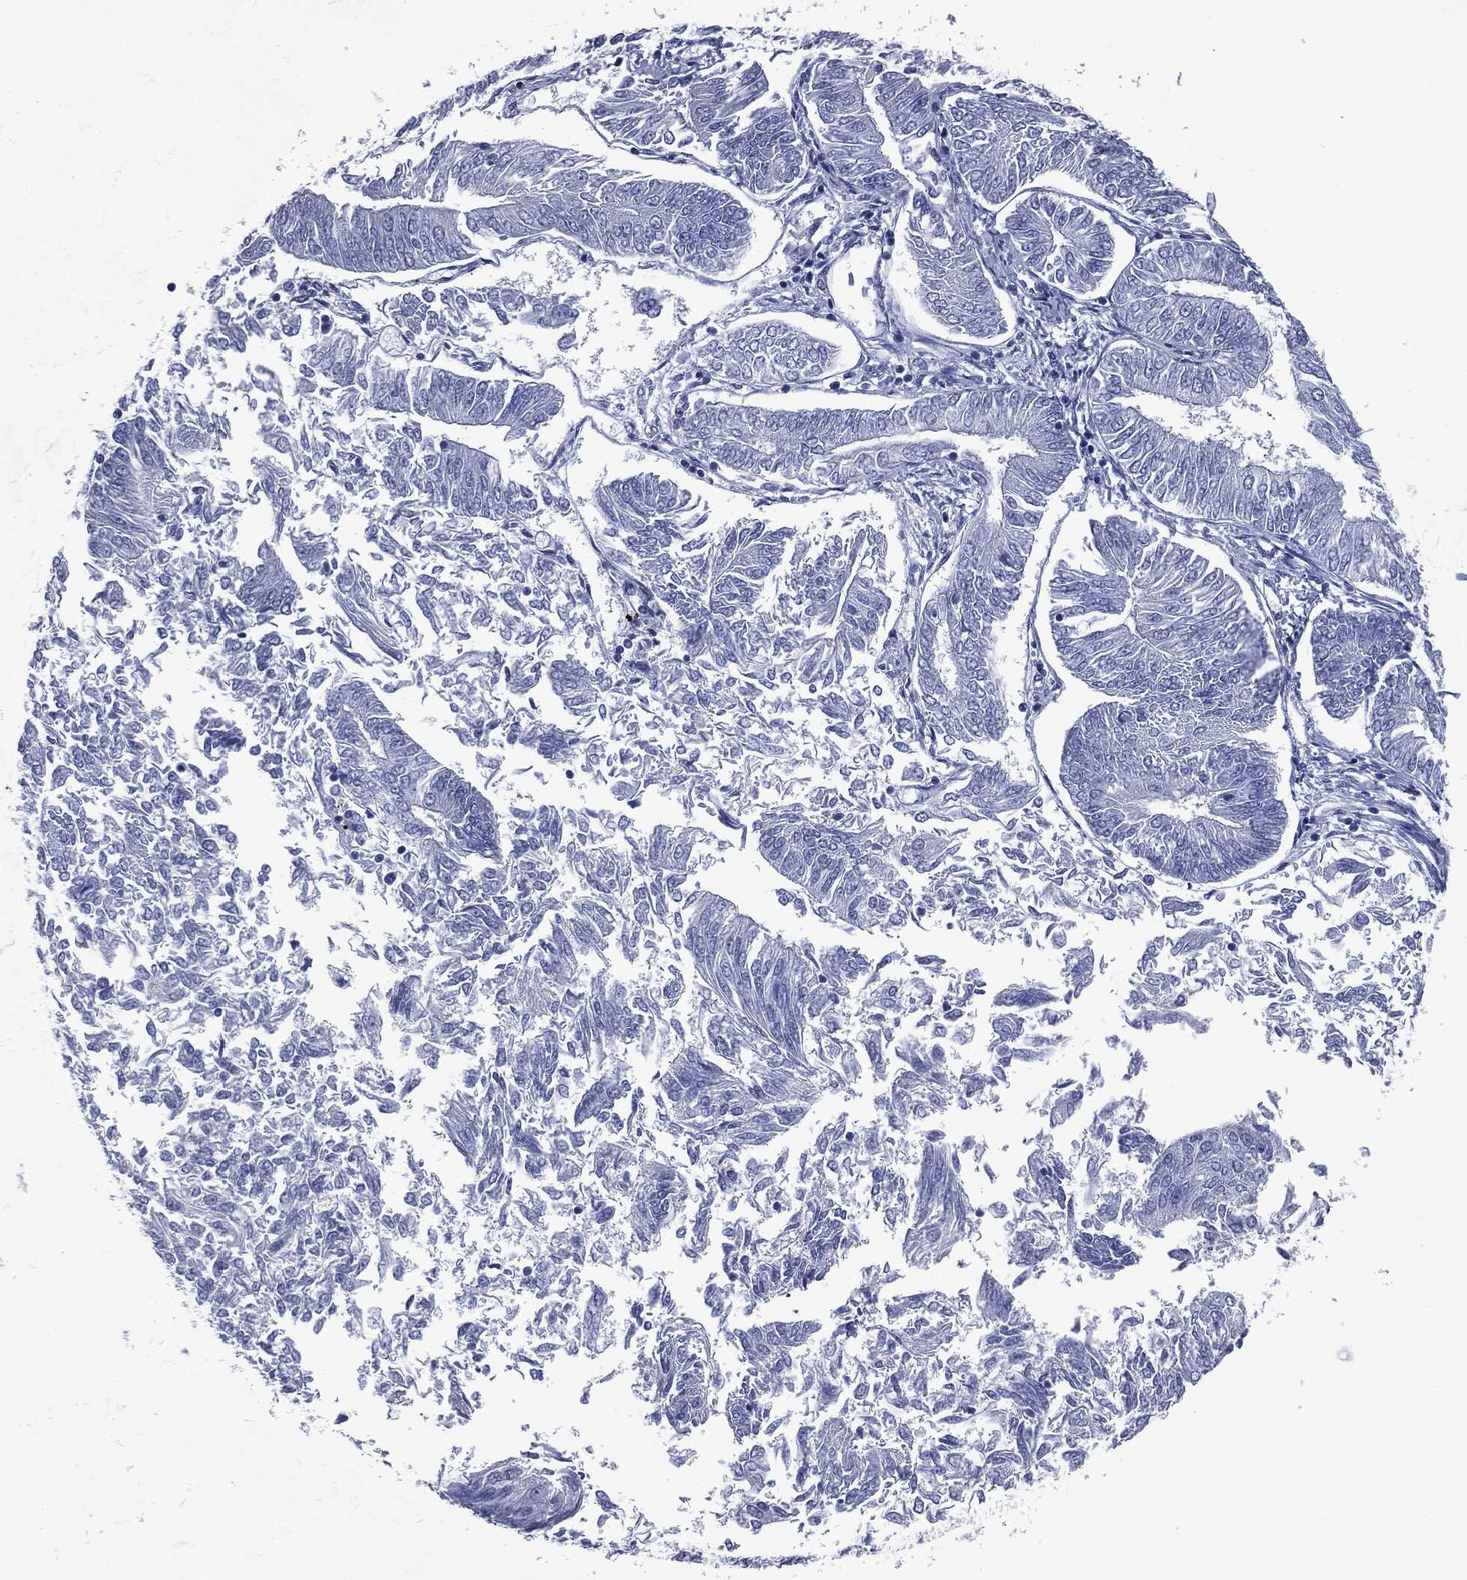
{"staining": {"intensity": "negative", "quantity": "none", "location": "none"}, "tissue": "endometrial cancer", "cell_type": "Tumor cells", "image_type": "cancer", "snomed": [{"axis": "morphology", "description": "Adenocarcinoma, NOS"}, {"axis": "topography", "description": "Endometrium"}], "caption": "Immunohistochemical staining of endometrial adenocarcinoma shows no significant positivity in tumor cells.", "gene": "ATP2A1", "patient": {"sex": "female", "age": 58}}